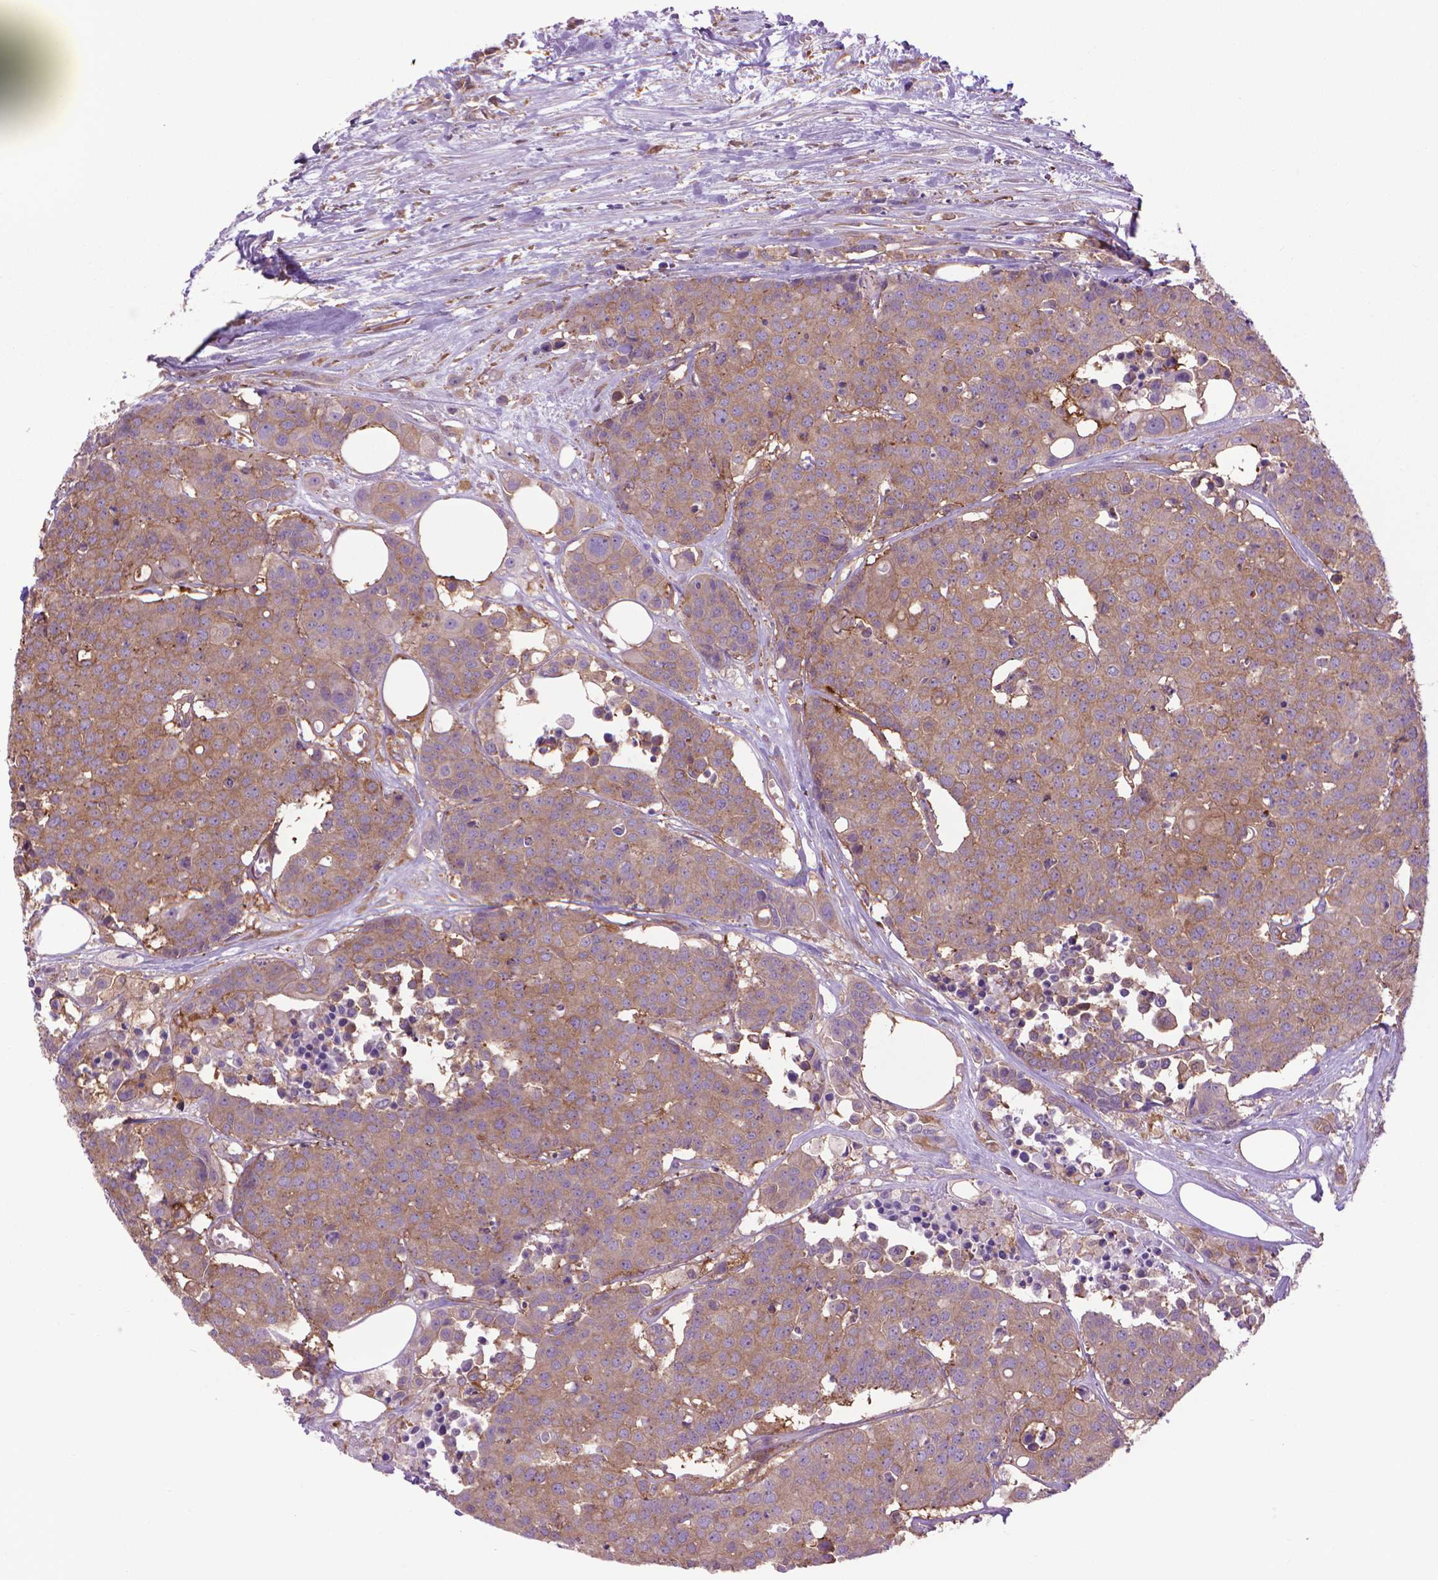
{"staining": {"intensity": "moderate", "quantity": ">75%", "location": "cytoplasmic/membranous"}, "tissue": "carcinoid", "cell_type": "Tumor cells", "image_type": "cancer", "snomed": [{"axis": "morphology", "description": "Carcinoid, malignant, NOS"}, {"axis": "topography", "description": "Colon"}], "caption": "Immunohistochemistry staining of malignant carcinoid, which exhibits medium levels of moderate cytoplasmic/membranous positivity in about >75% of tumor cells indicating moderate cytoplasmic/membranous protein positivity. The staining was performed using DAB (brown) for protein detection and nuclei were counterstained in hematoxylin (blue).", "gene": "CORO1B", "patient": {"sex": "male", "age": 81}}